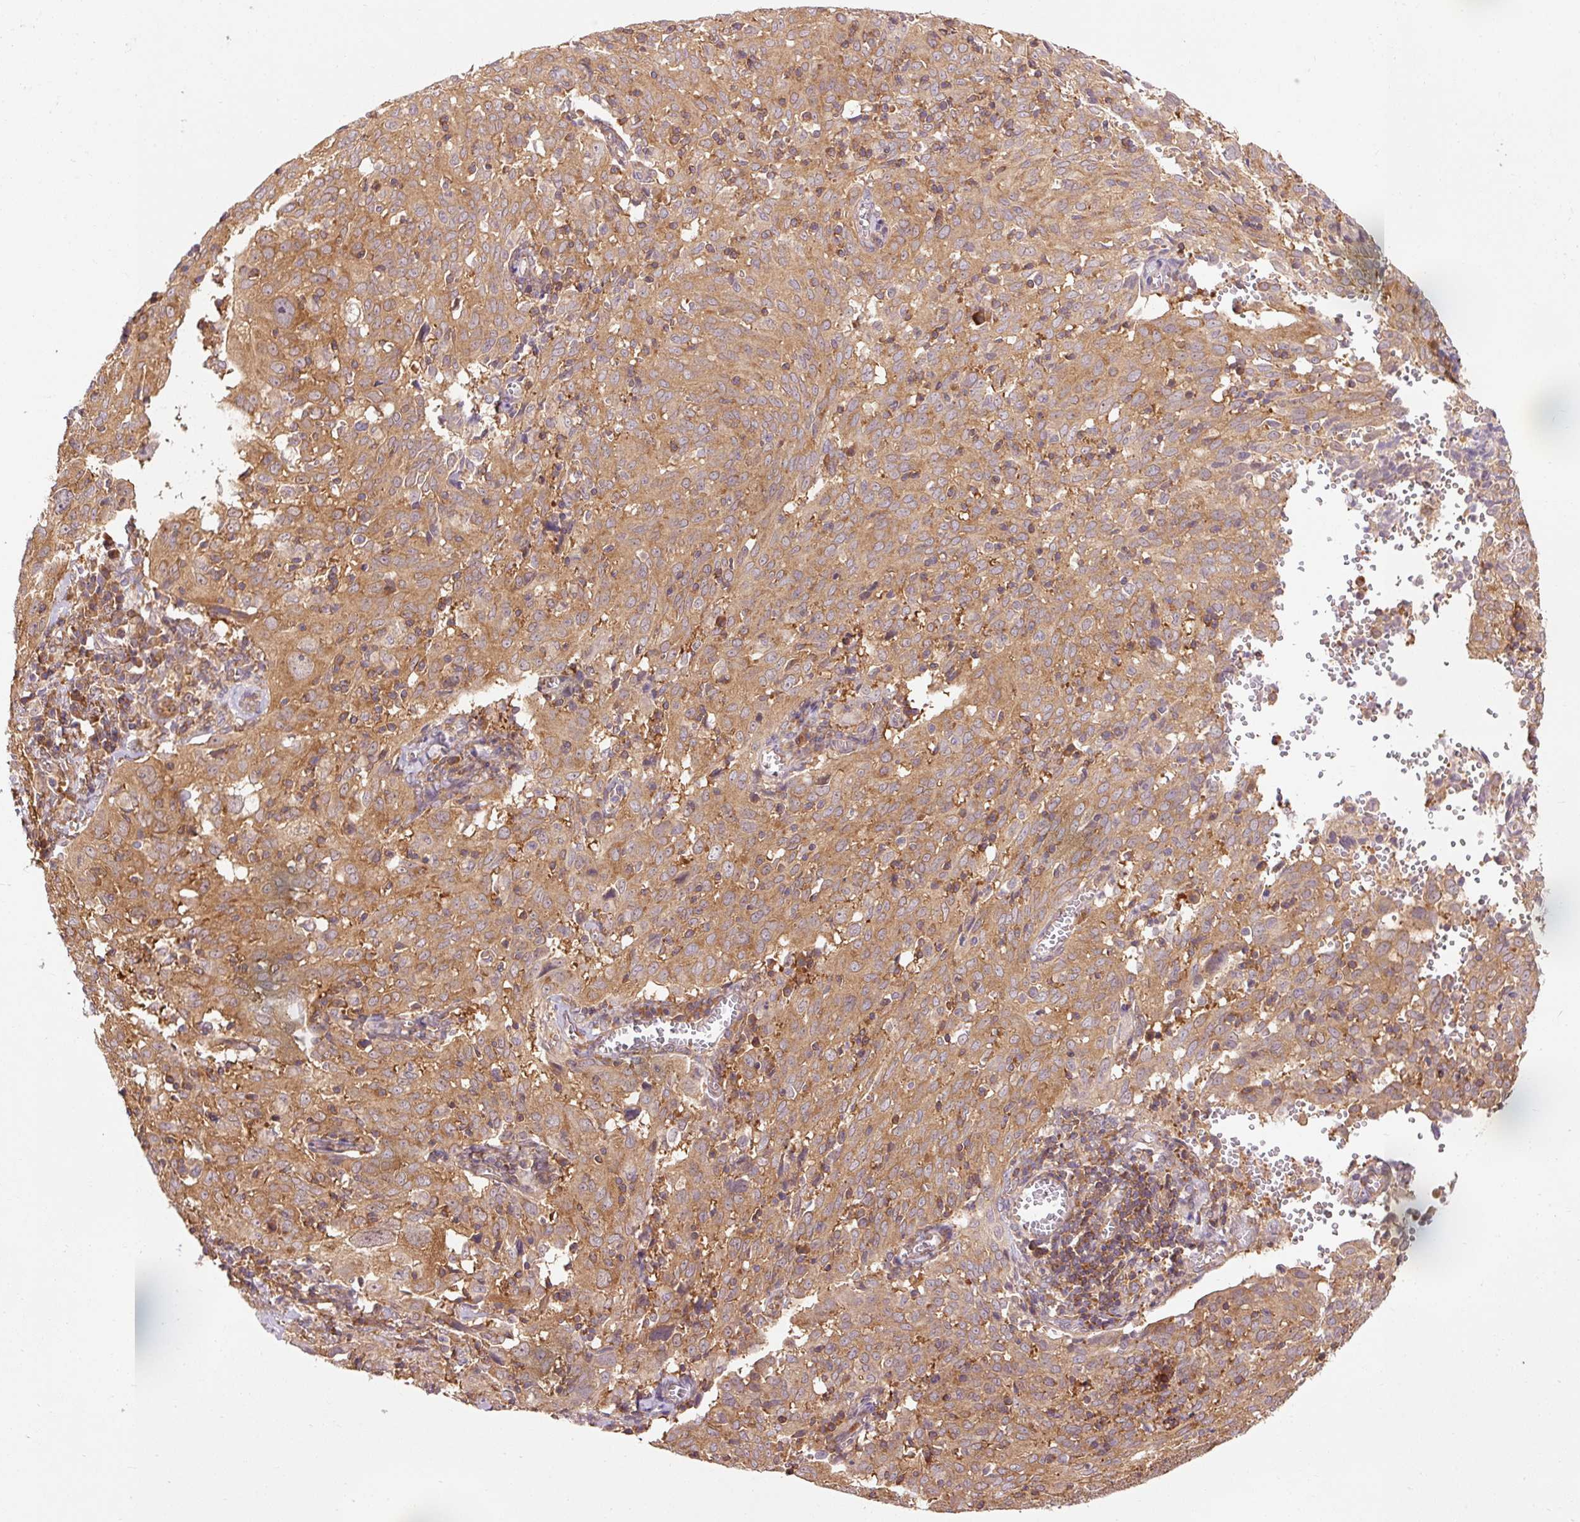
{"staining": {"intensity": "moderate", "quantity": ">75%", "location": "cytoplasmic/membranous"}, "tissue": "cervical cancer", "cell_type": "Tumor cells", "image_type": "cancer", "snomed": [{"axis": "morphology", "description": "Squamous cell carcinoma, NOS"}, {"axis": "topography", "description": "Cervix"}], "caption": "Immunohistochemistry (IHC) image of neoplastic tissue: cervical cancer stained using IHC shows medium levels of moderate protein expression localized specifically in the cytoplasmic/membranous of tumor cells, appearing as a cytoplasmic/membranous brown color.", "gene": "PDAP1", "patient": {"sex": "female", "age": 31}}